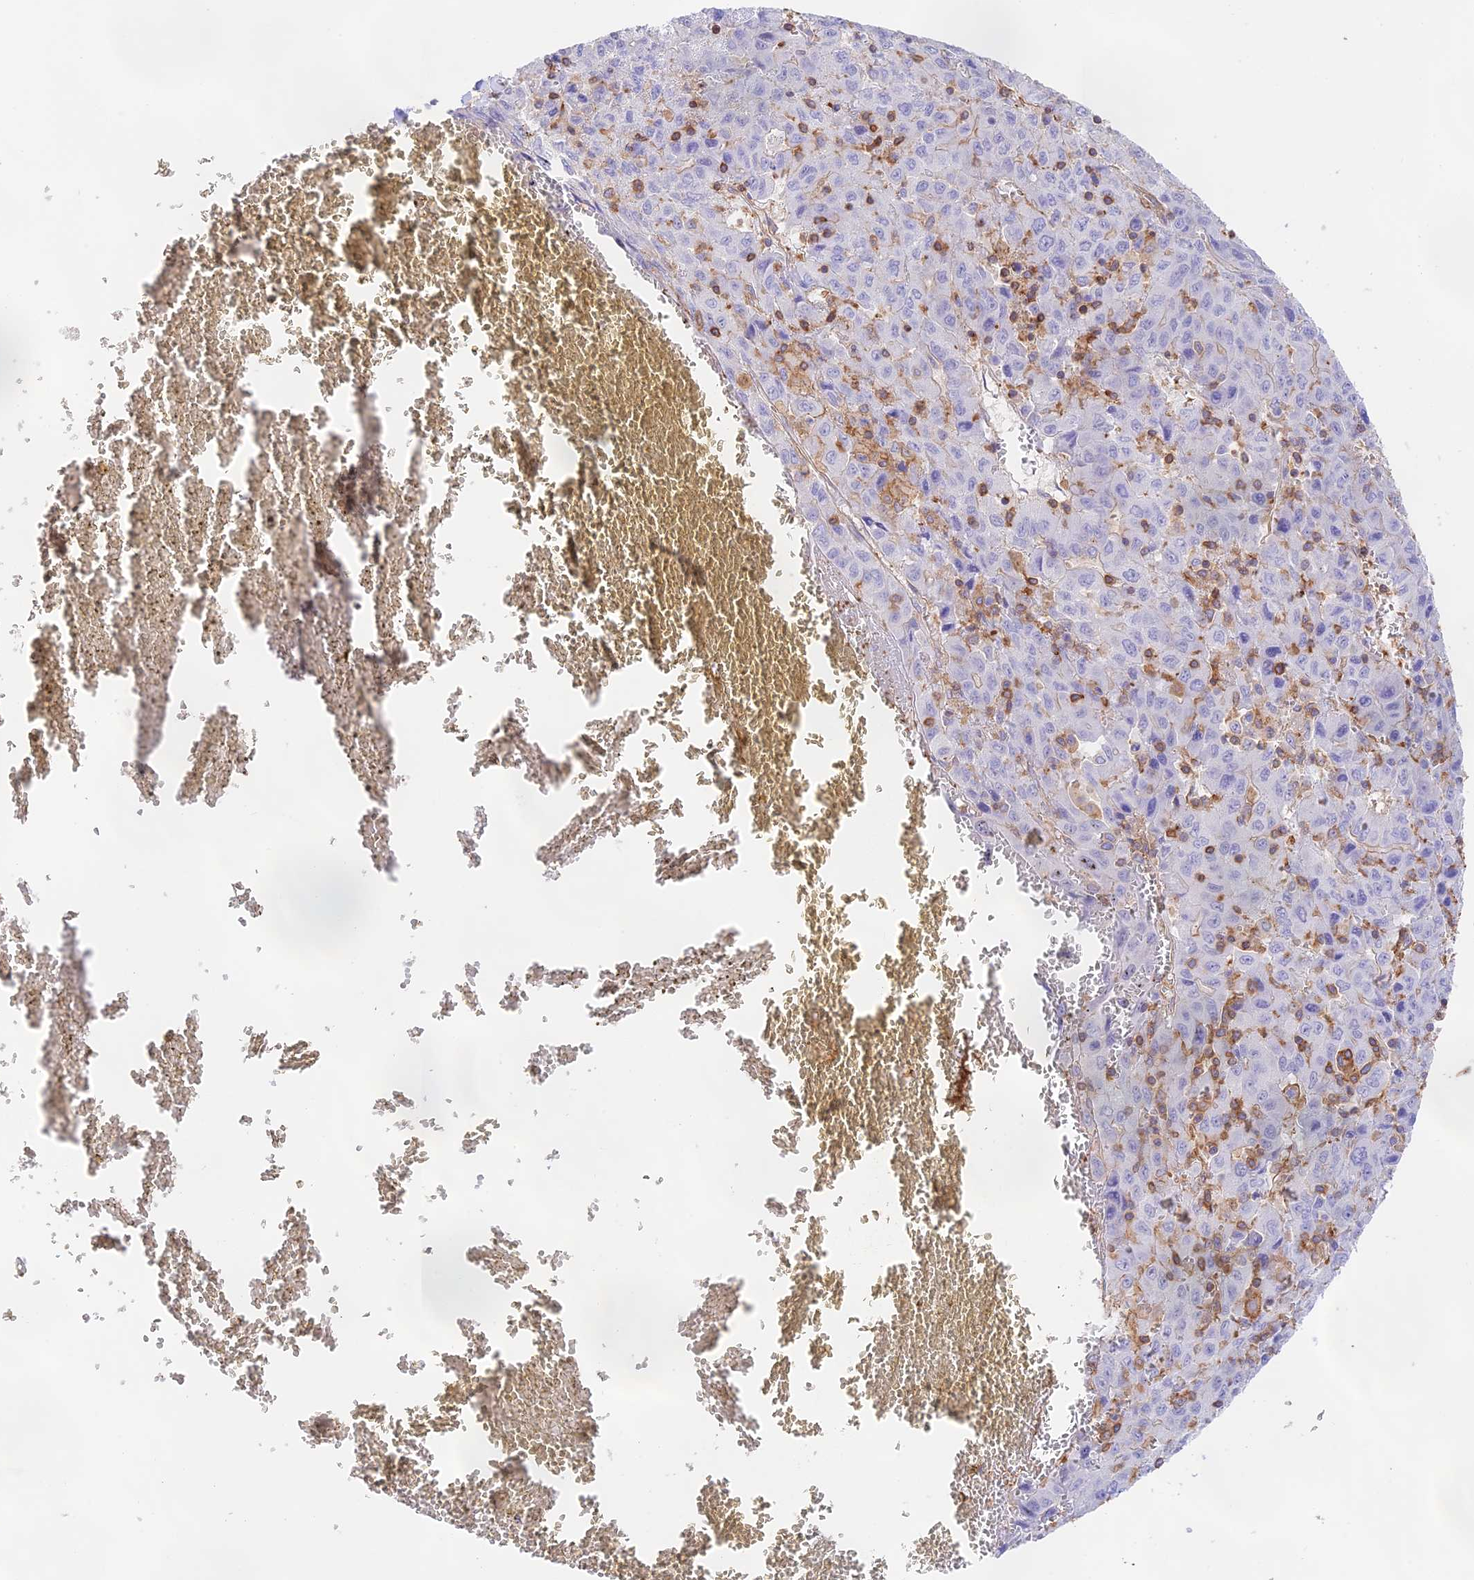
{"staining": {"intensity": "negative", "quantity": "none", "location": "none"}, "tissue": "liver cancer", "cell_type": "Tumor cells", "image_type": "cancer", "snomed": [{"axis": "morphology", "description": "Carcinoma, Hepatocellular, NOS"}, {"axis": "topography", "description": "Liver"}], "caption": "This is an immunohistochemistry photomicrograph of liver hepatocellular carcinoma. There is no staining in tumor cells.", "gene": "DENND1C", "patient": {"sex": "female", "age": 53}}